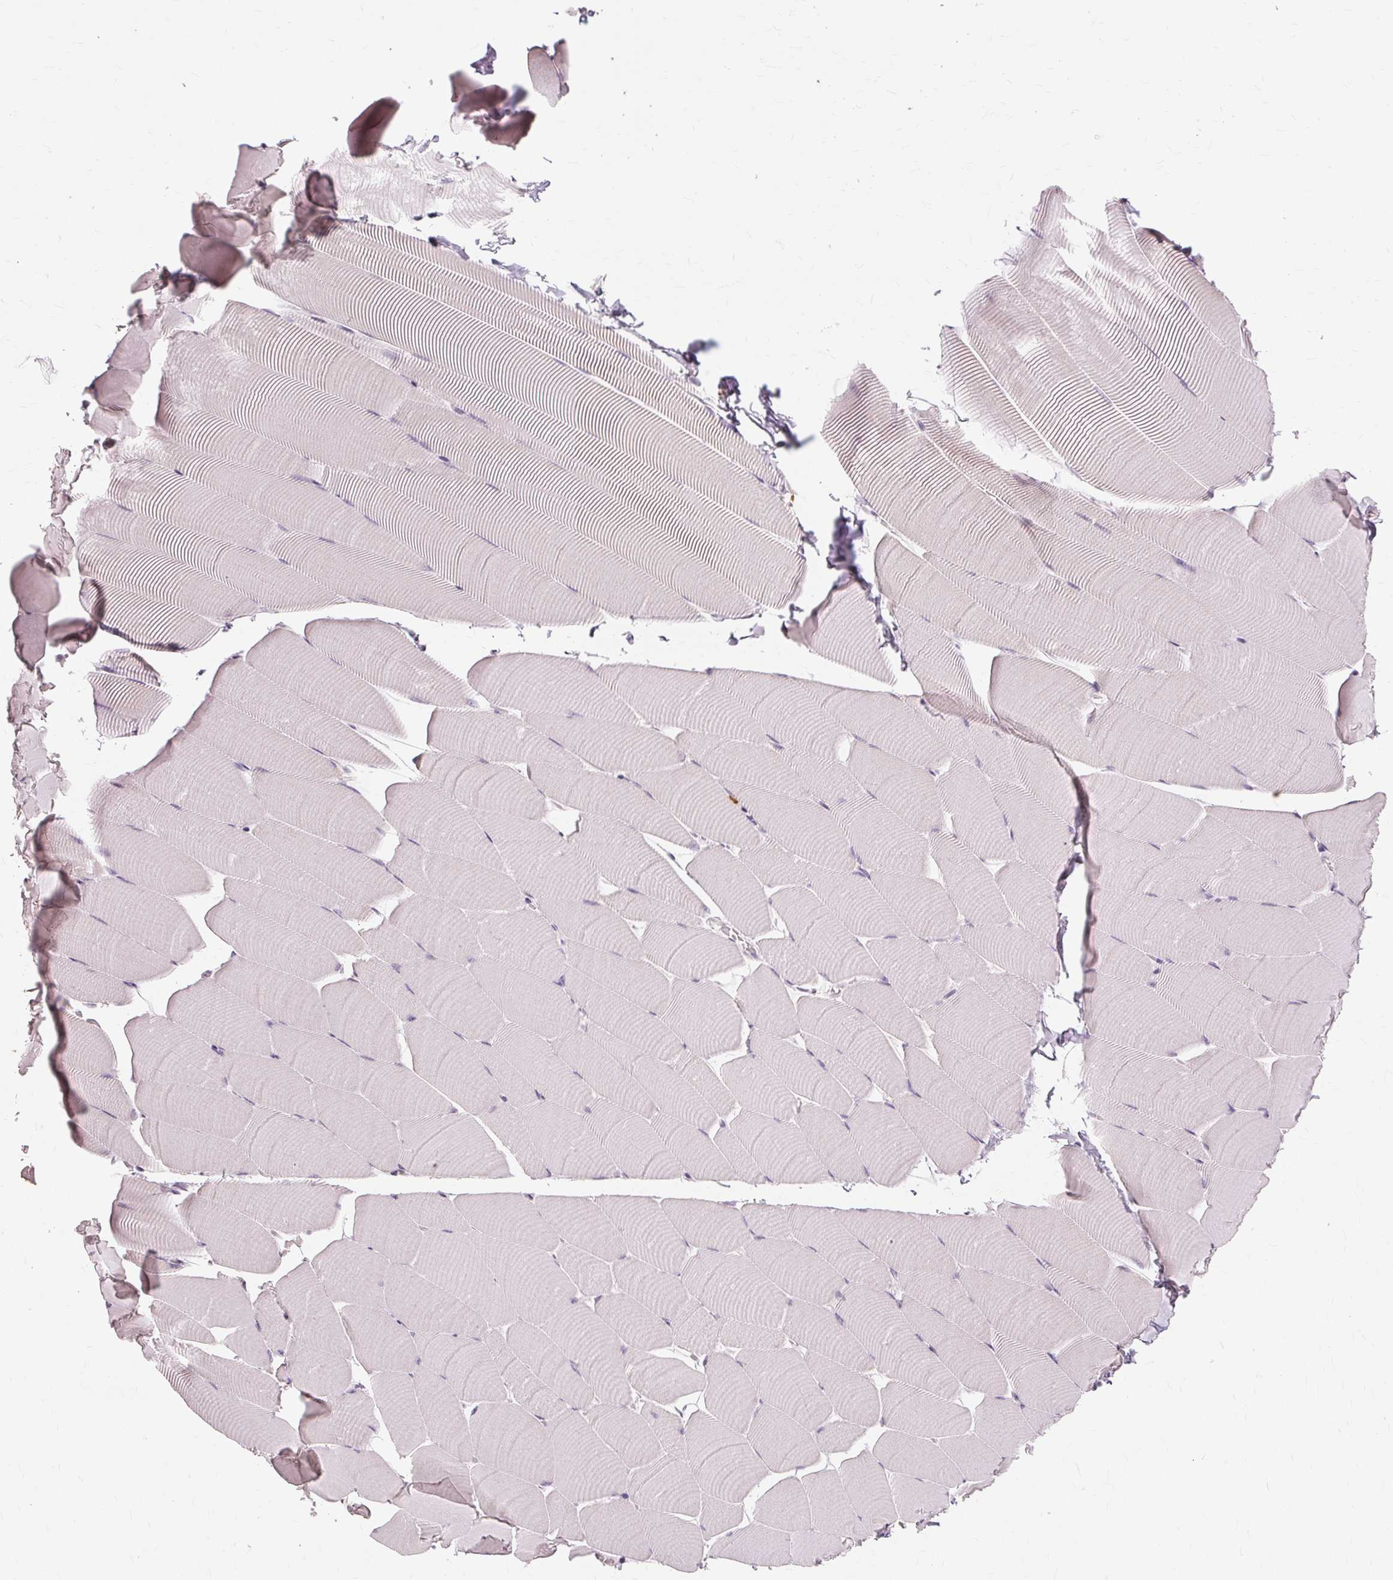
{"staining": {"intensity": "negative", "quantity": "none", "location": "none"}, "tissue": "skeletal muscle", "cell_type": "Myocytes", "image_type": "normal", "snomed": [{"axis": "morphology", "description": "Normal tissue, NOS"}, {"axis": "topography", "description": "Skeletal muscle"}], "caption": "The image exhibits no staining of myocytes in unremarkable skeletal muscle.", "gene": "SIGLEC6", "patient": {"sex": "male", "age": 25}}